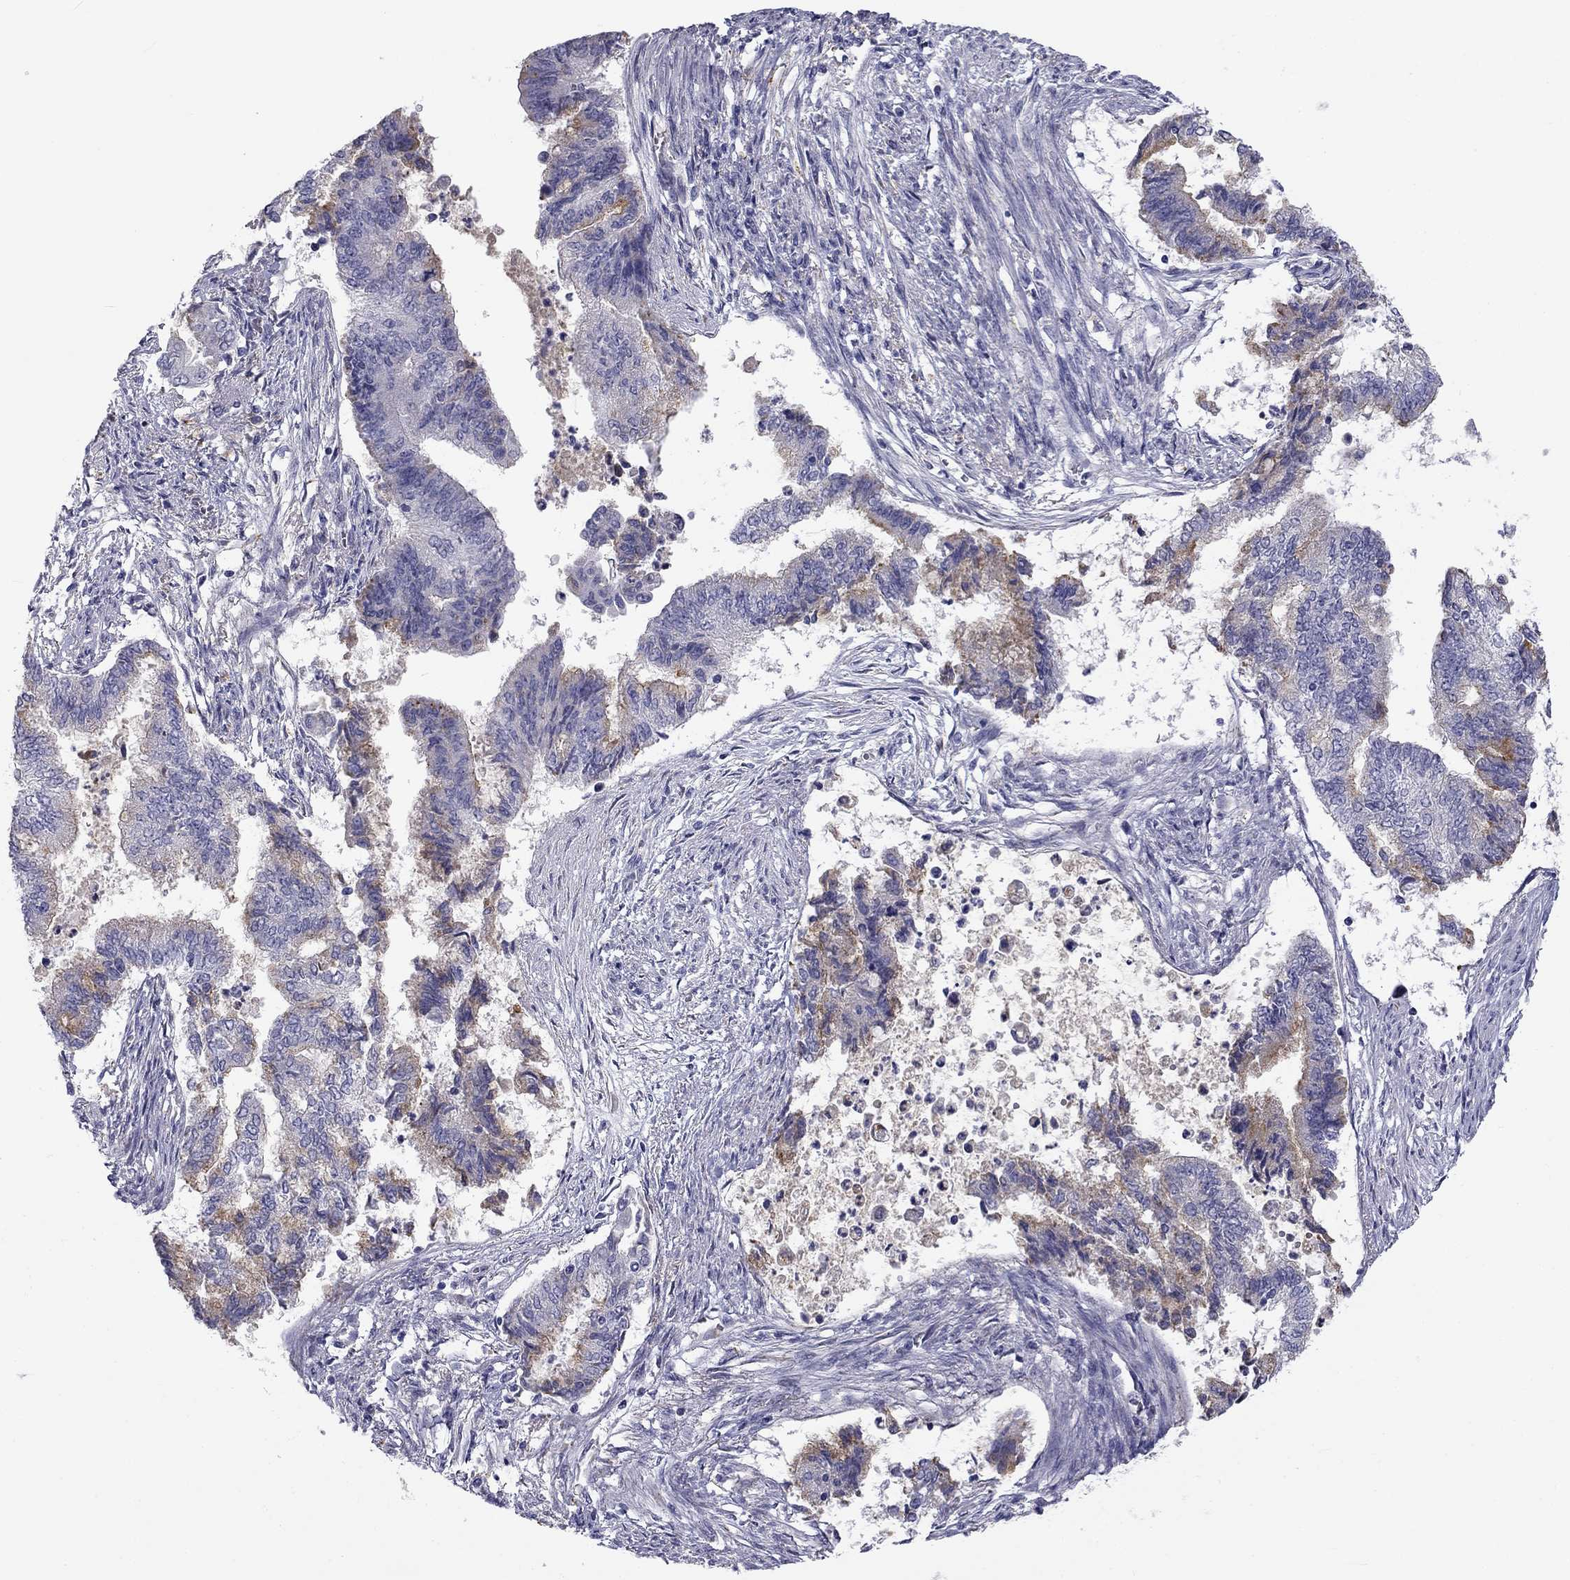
{"staining": {"intensity": "weak", "quantity": "<25%", "location": "cytoplasmic/membranous"}, "tissue": "endometrial cancer", "cell_type": "Tumor cells", "image_type": "cancer", "snomed": [{"axis": "morphology", "description": "Adenocarcinoma, NOS"}, {"axis": "topography", "description": "Endometrium"}], "caption": "IHC photomicrograph of neoplastic tissue: human endometrial adenocarcinoma stained with DAB displays no significant protein staining in tumor cells.", "gene": "CLPSL2", "patient": {"sex": "female", "age": 65}}